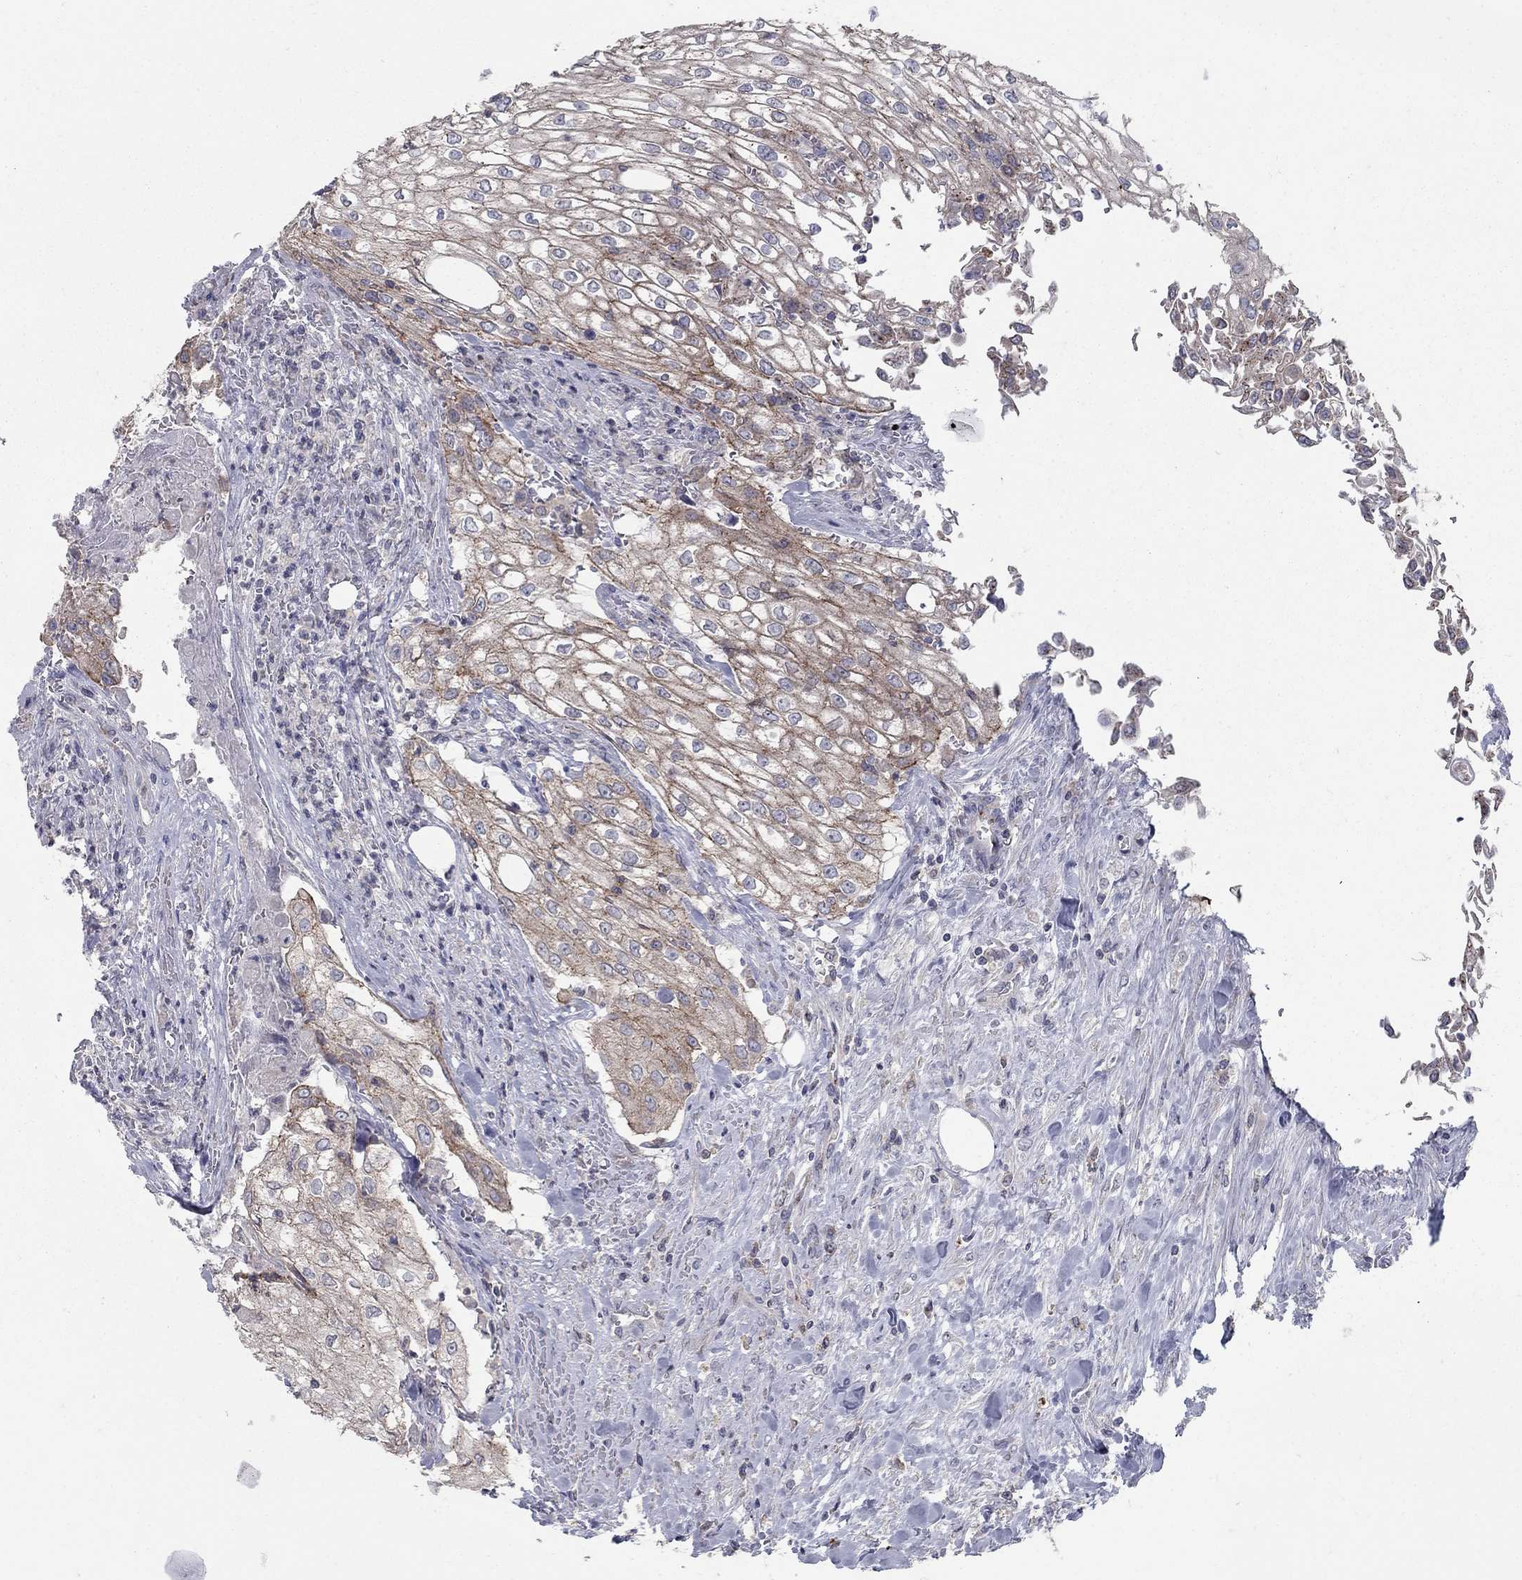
{"staining": {"intensity": "moderate", "quantity": "25%-75%", "location": "cytoplasmic/membranous"}, "tissue": "urothelial cancer", "cell_type": "Tumor cells", "image_type": "cancer", "snomed": [{"axis": "morphology", "description": "Urothelial carcinoma, High grade"}, {"axis": "topography", "description": "Urinary bladder"}], "caption": "This is an image of immunohistochemistry staining of urothelial cancer, which shows moderate staining in the cytoplasmic/membranous of tumor cells.", "gene": "KIAA0319L", "patient": {"sex": "male", "age": 62}}